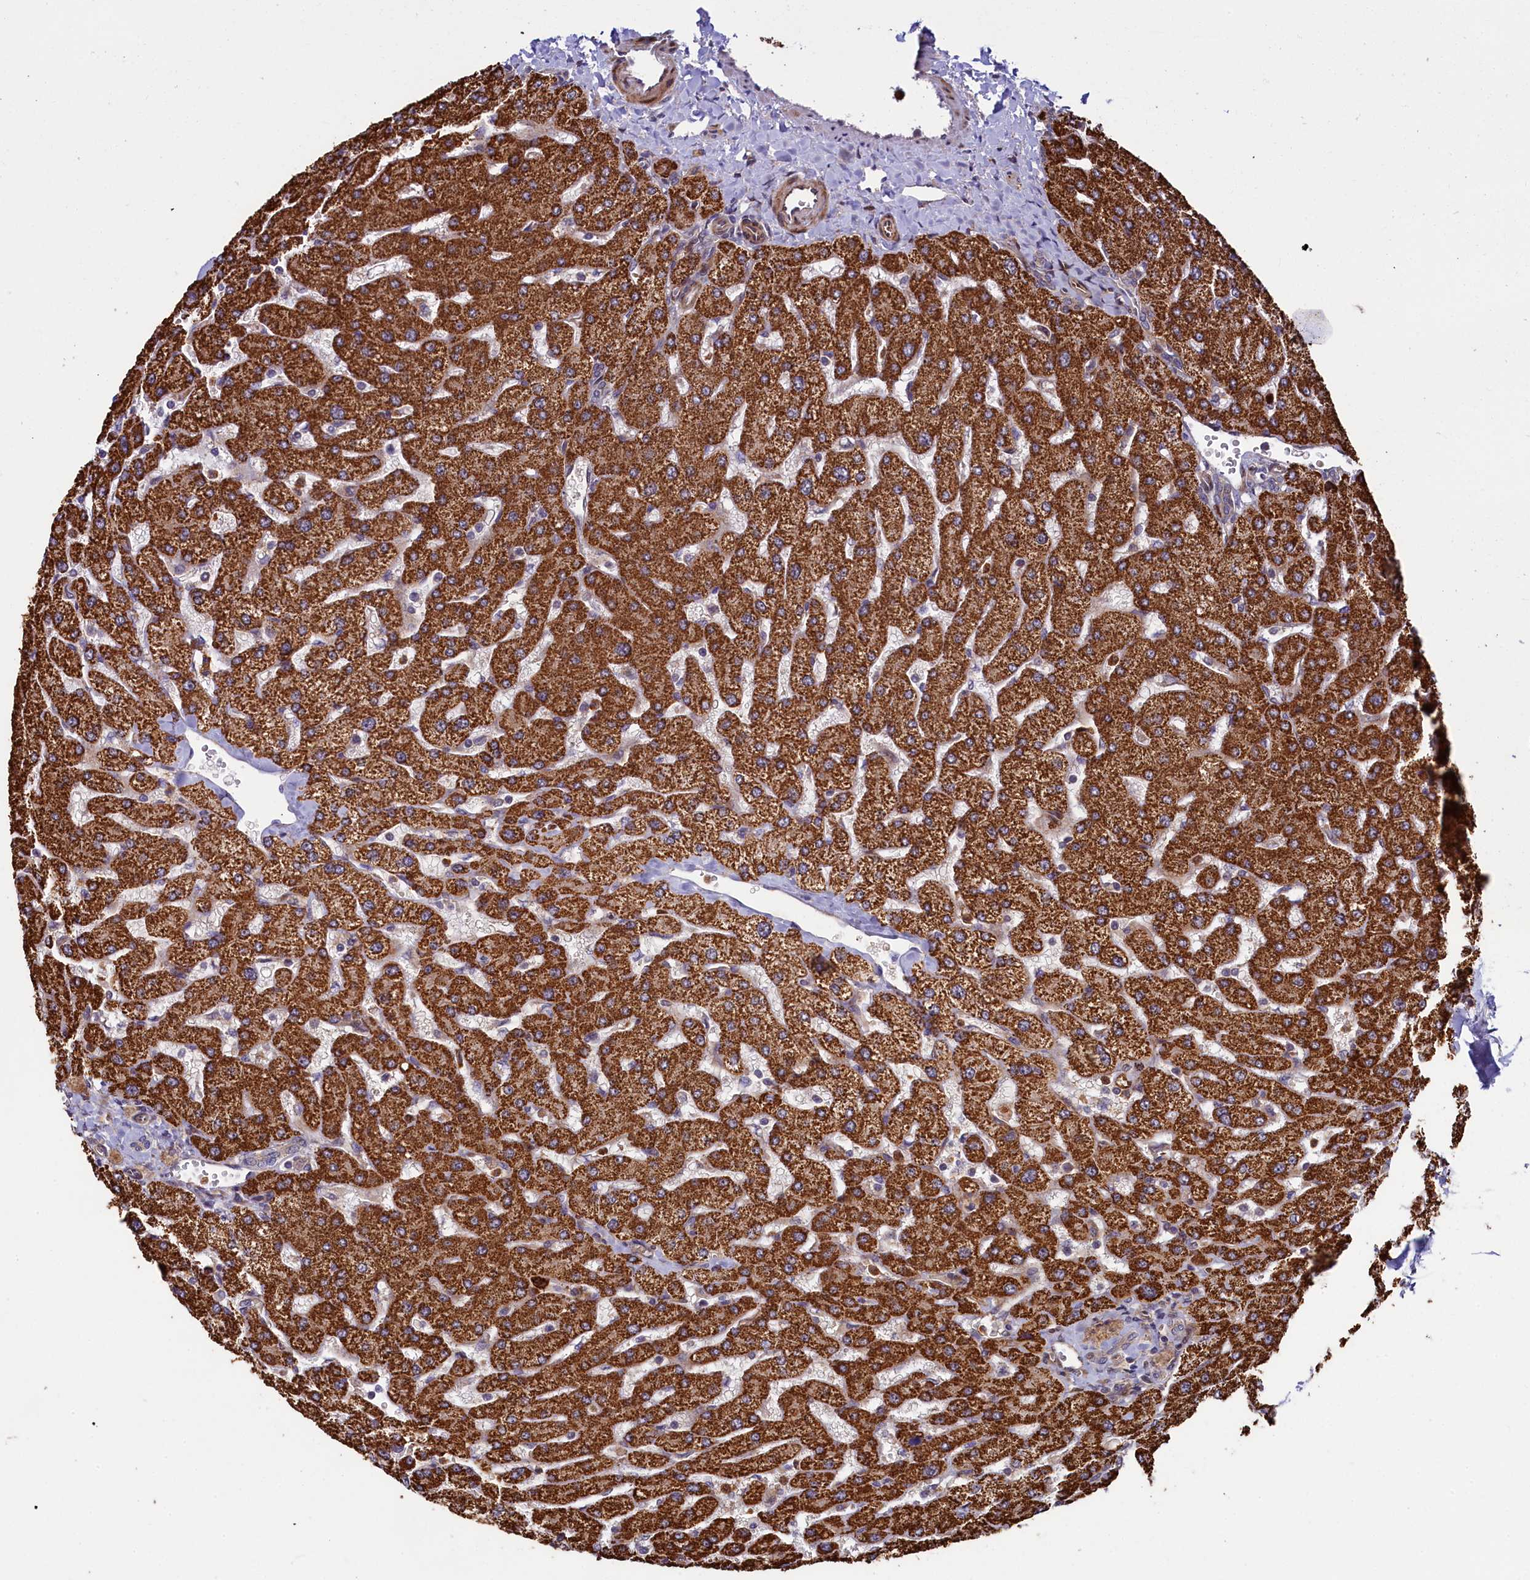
{"staining": {"intensity": "weak", "quantity": "<25%", "location": "cytoplasmic/membranous"}, "tissue": "liver", "cell_type": "Cholangiocytes", "image_type": "normal", "snomed": [{"axis": "morphology", "description": "Normal tissue, NOS"}, {"axis": "topography", "description": "Liver"}], "caption": "This histopathology image is of unremarkable liver stained with immunohistochemistry to label a protein in brown with the nuclei are counter-stained blue. There is no positivity in cholangiocytes. (Brightfield microscopy of DAB (3,3'-diaminobenzidine) immunohistochemistry (IHC) at high magnification).", "gene": "PIK3C3", "patient": {"sex": "male", "age": 55}}